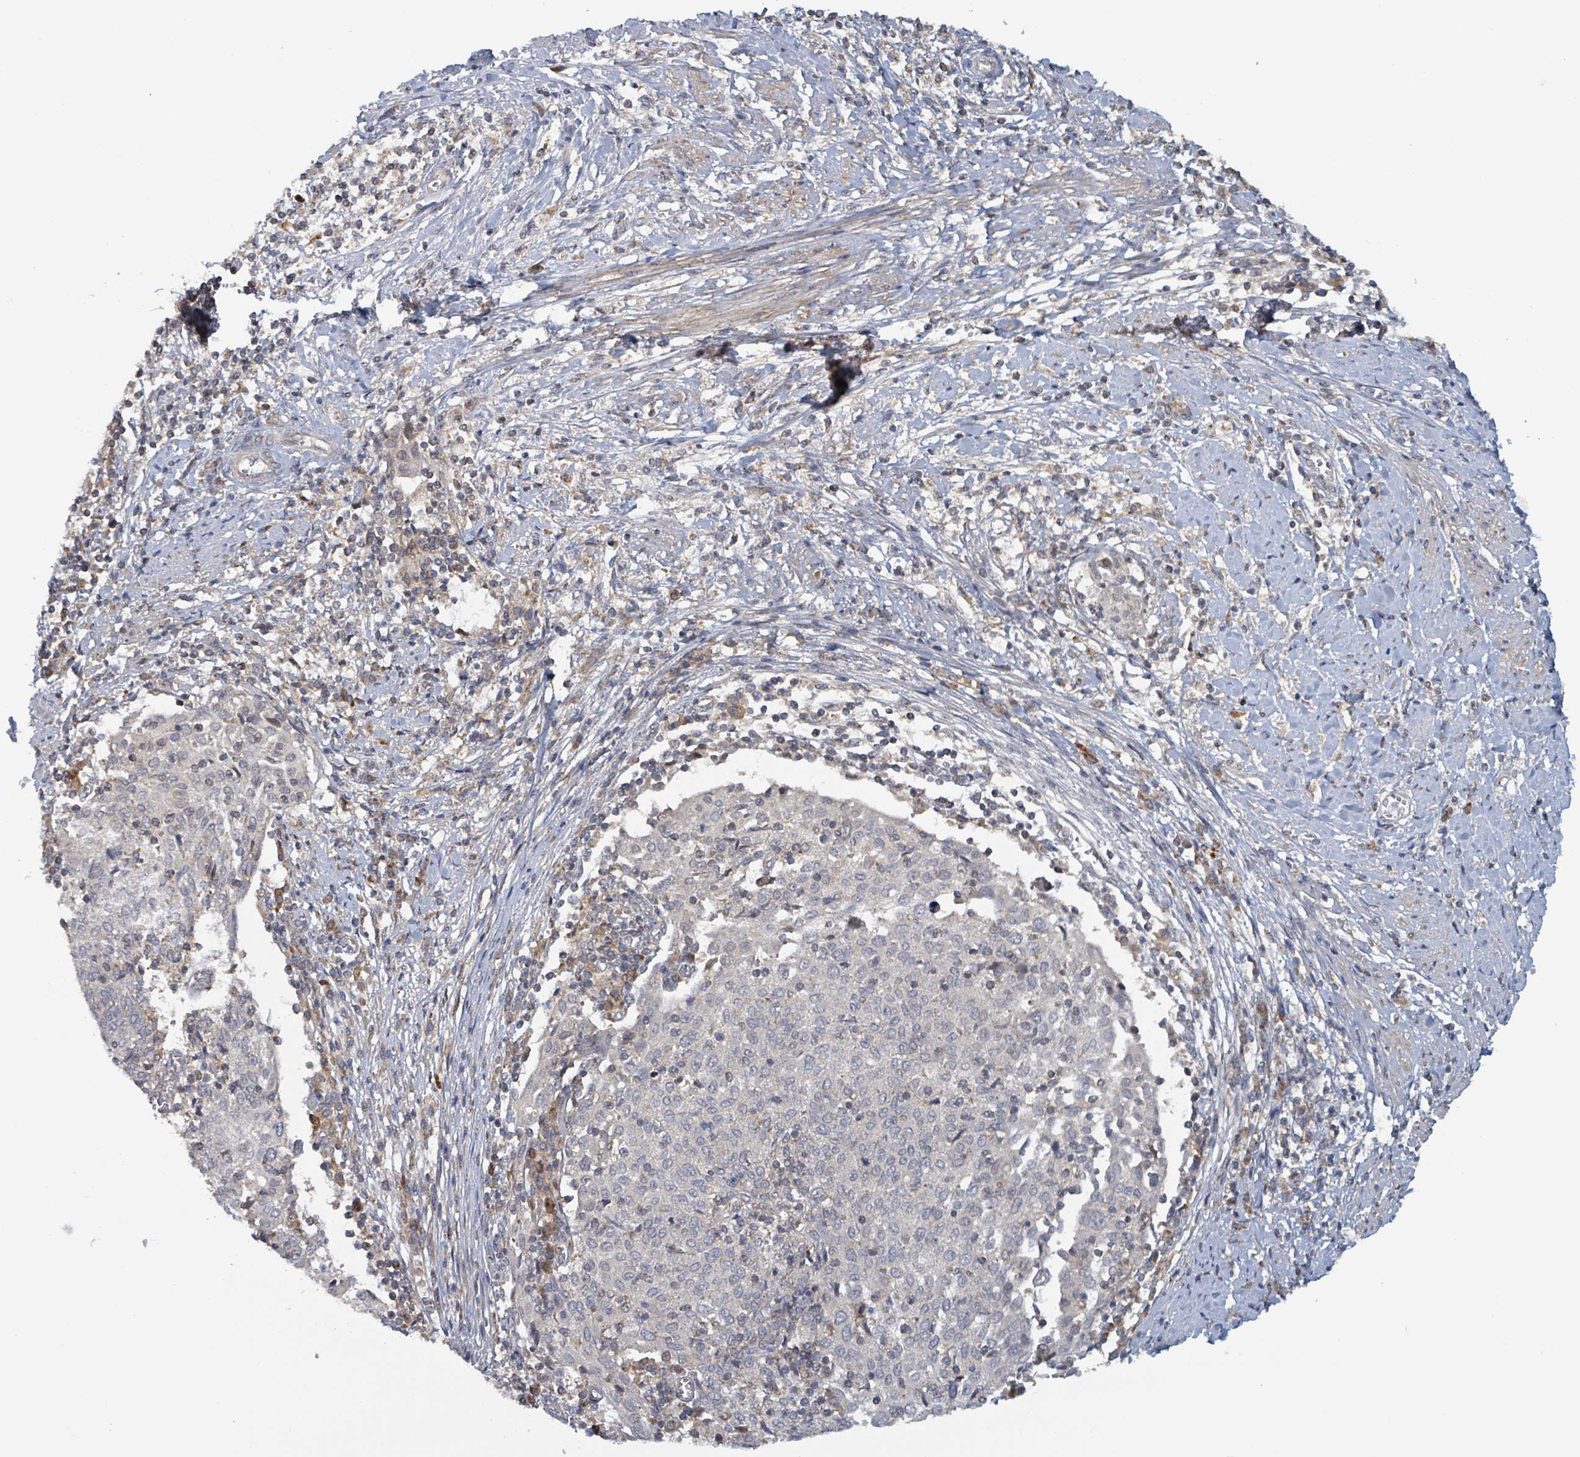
{"staining": {"intensity": "negative", "quantity": "none", "location": "none"}, "tissue": "cervical cancer", "cell_type": "Tumor cells", "image_type": "cancer", "snomed": [{"axis": "morphology", "description": "Squamous cell carcinoma, NOS"}, {"axis": "topography", "description": "Cervix"}], "caption": "There is no significant expression in tumor cells of cervical cancer (squamous cell carcinoma).", "gene": "HIVEP1", "patient": {"sex": "female", "age": 52}}